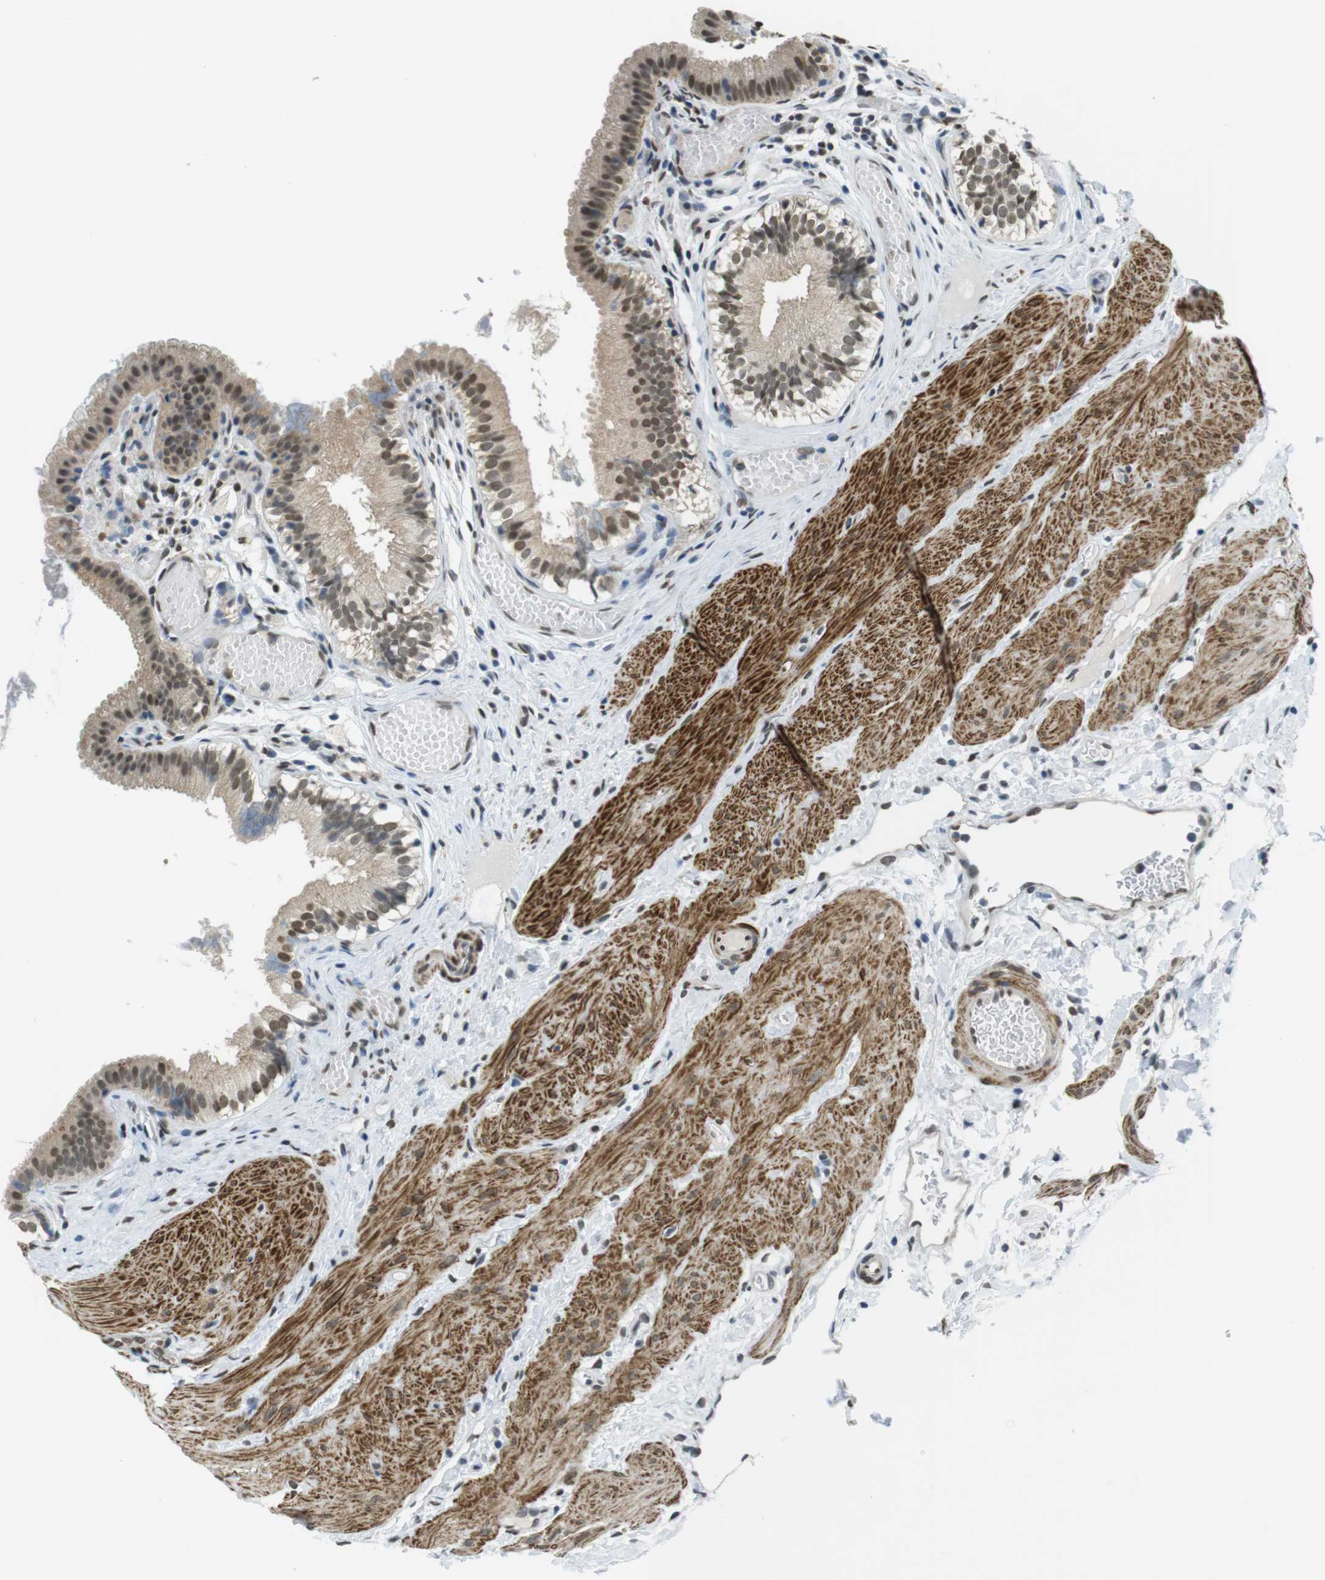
{"staining": {"intensity": "moderate", "quantity": ">75%", "location": "nuclear"}, "tissue": "gallbladder", "cell_type": "Glandular cells", "image_type": "normal", "snomed": [{"axis": "morphology", "description": "Normal tissue, NOS"}, {"axis": "topography", "description": "Gallbladder"}], "caption": "Immunohistochemistry image of benign gallbladder: gallbladder stained using immunohistochemistry (IHC) exhibits medium levels of moderate protein expression localized specifically in the nuclear of glandular cells, appearing as a nuclear brown color.", "gene": "USP7", "patient": {"sex": "female", "age": 26}}